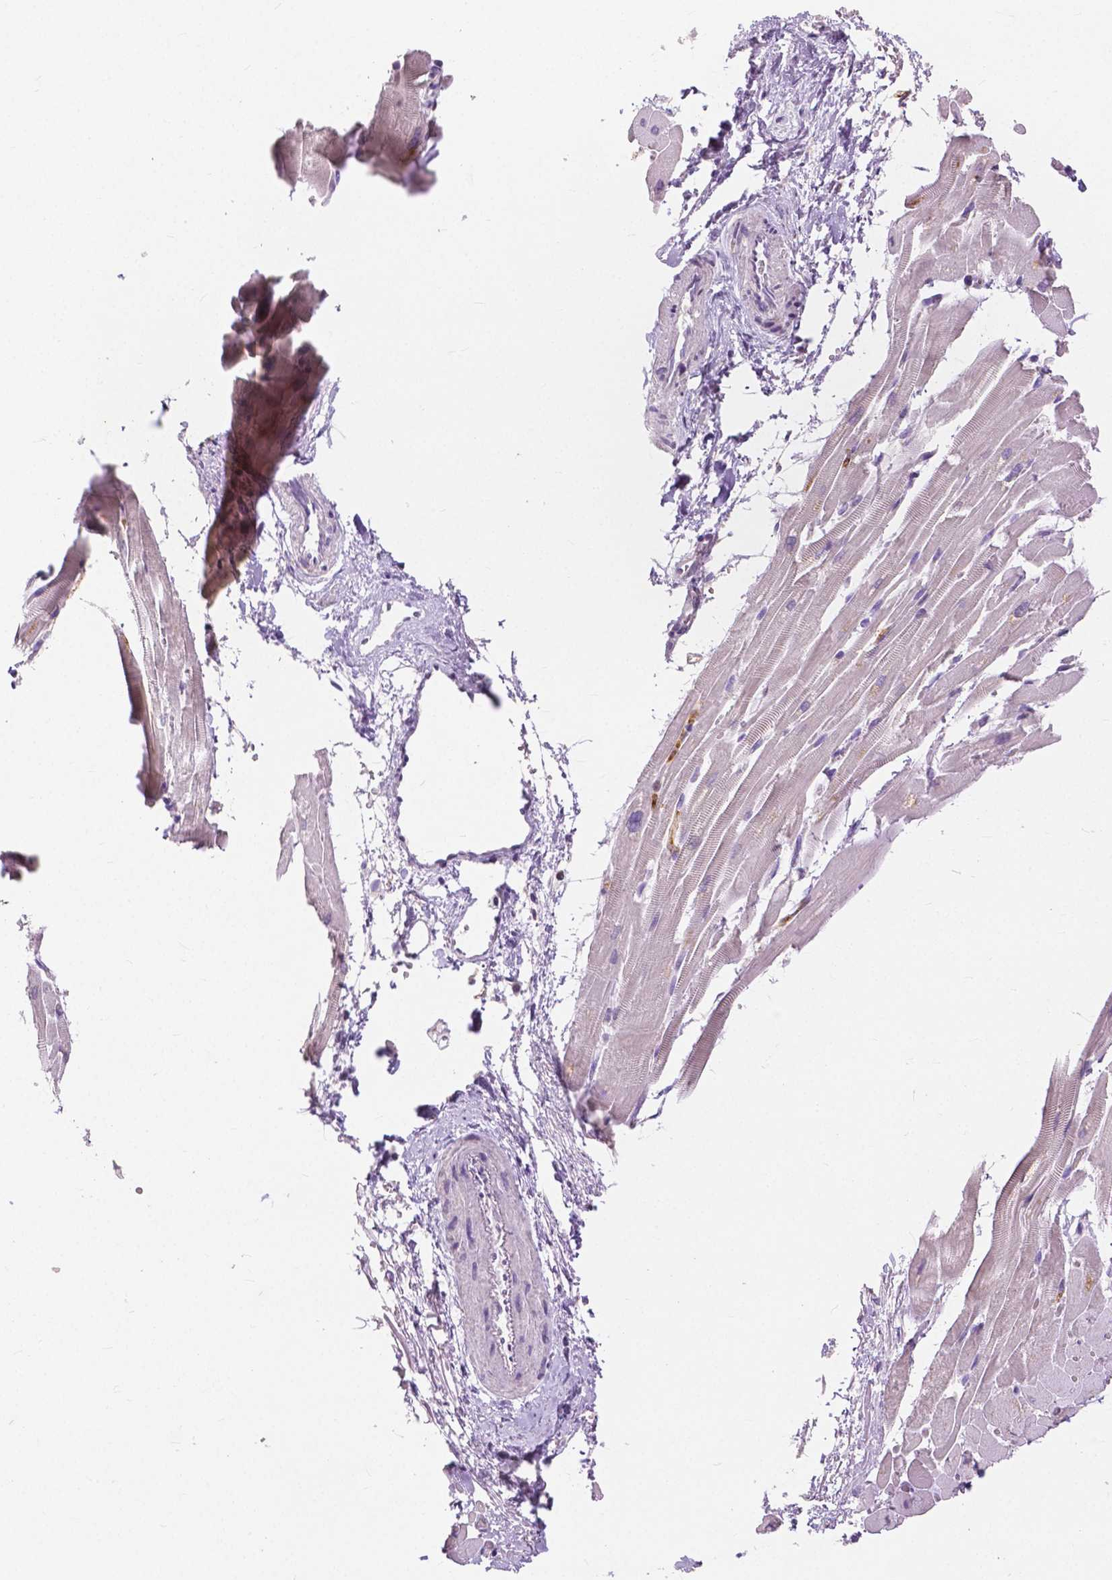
{"staining": {"intensity": "moderate", "quantity": "<25%", "location": "cytoplasmic/membranous"}, "tissue": "heart muscle", "cell_type": "Cardiomyocytes", "image_type": "normal", "snomed": [{"axis": "morphology", "description": "Normal tissue, NOS"}, {"axis": "topography", "description": "Heart"}], "caption": "Heart muscle stained with immunohistochemistry (IHC) reveals moderate cytoplasmic/membranous positivity in about <25% of cardiomyocytes.", "gene": "CXCR2", "patient": {"sex": "male", "age": 37}}